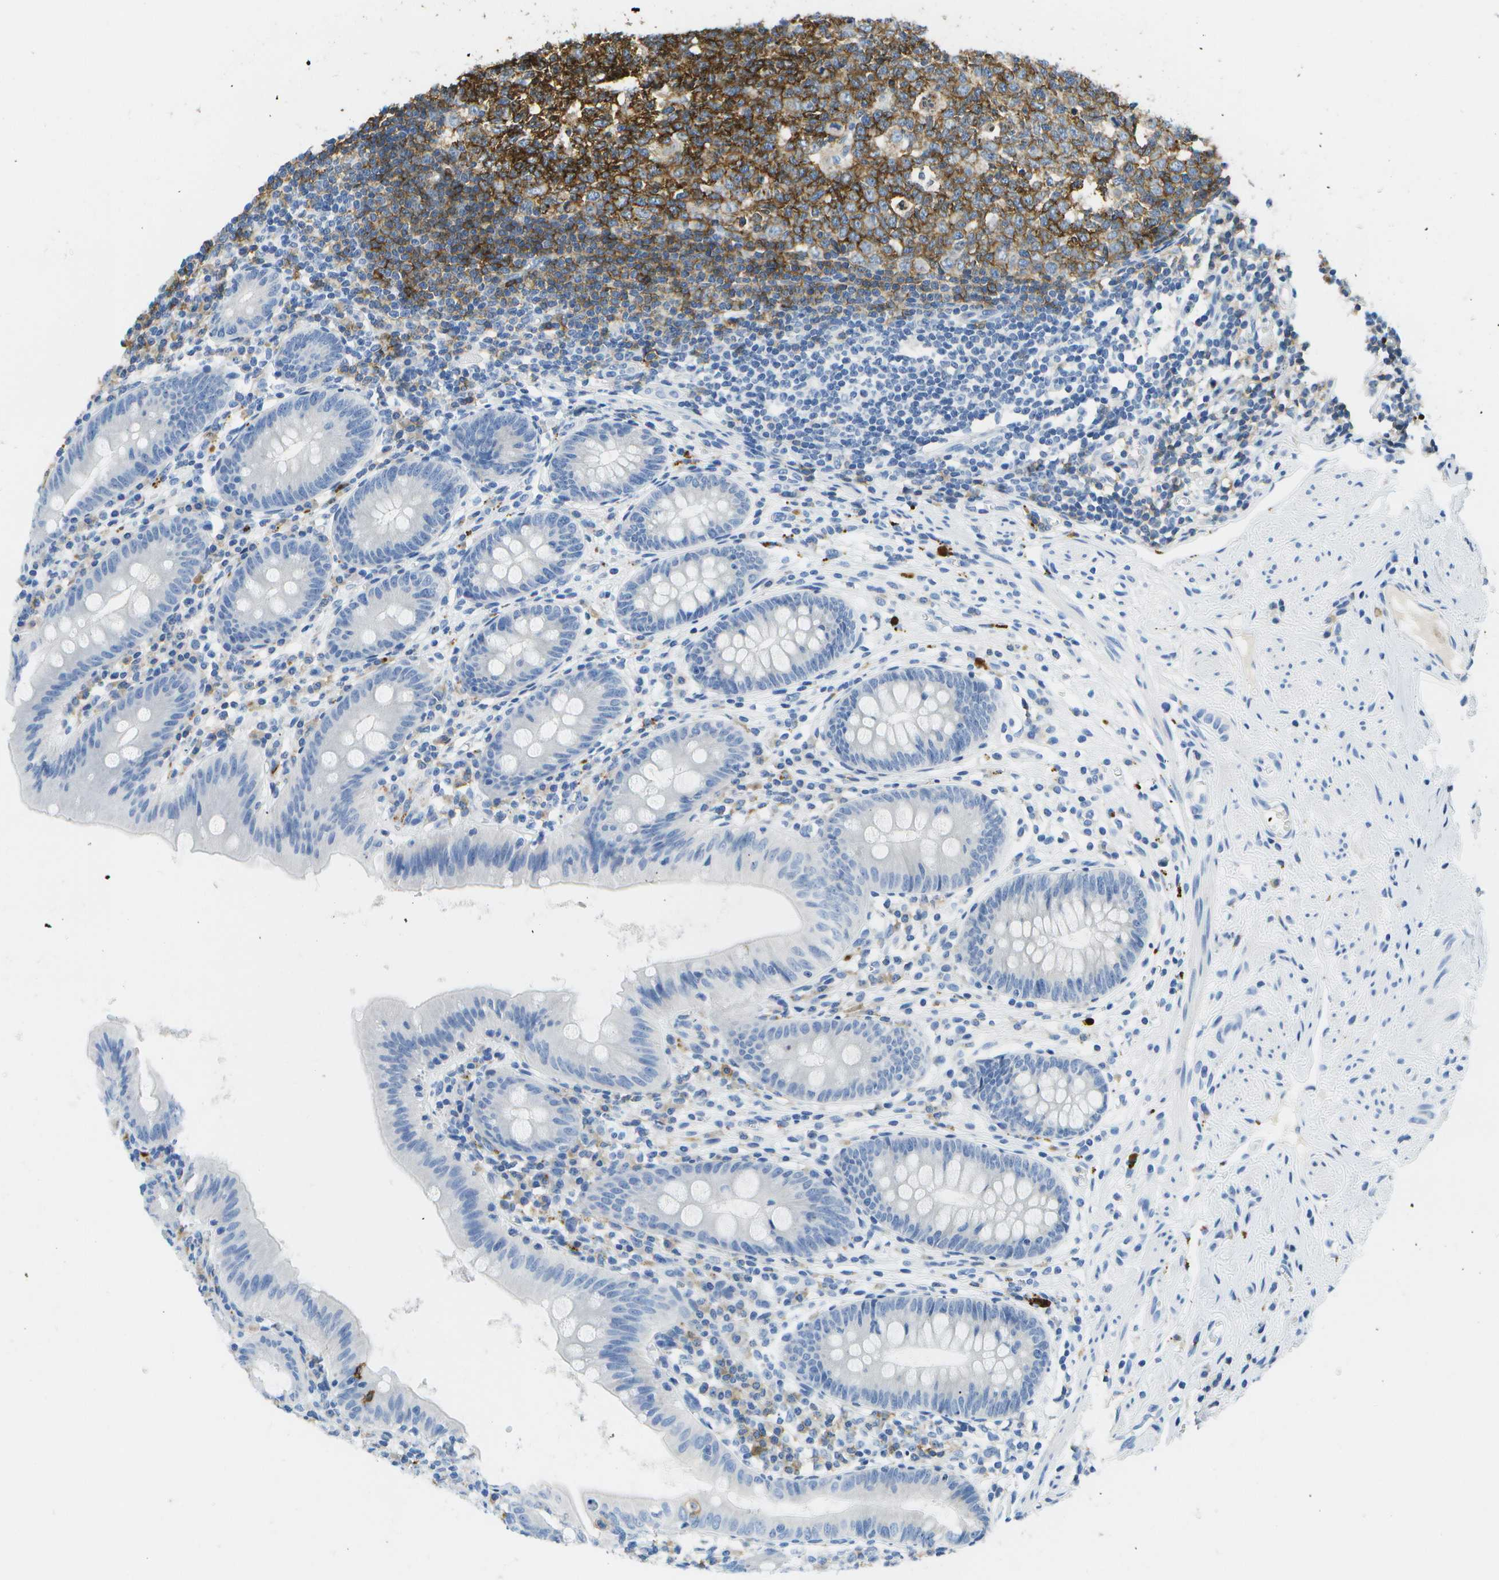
{"staining": {"intensity": "negative", "quantity": "none", "location": "none"}, "tissue": "appendix", "cell_type": "Glandular cells", "image_type": "normal", "snomed": [{"axis": "morphology", "description": "Normal tissue, NOS"}, {"axis": "topography", "description": "Appendix"}], "caption": "Immunohistochemistry image of normal appendix: human appendix stained with DAB (3,3'-diaminobenzidine) reveals no significant protein staining in glandular cells. Nuclei are stained in blue.", "gene": "MS4A1", "patient": {"sex": "male", "age": 56}}